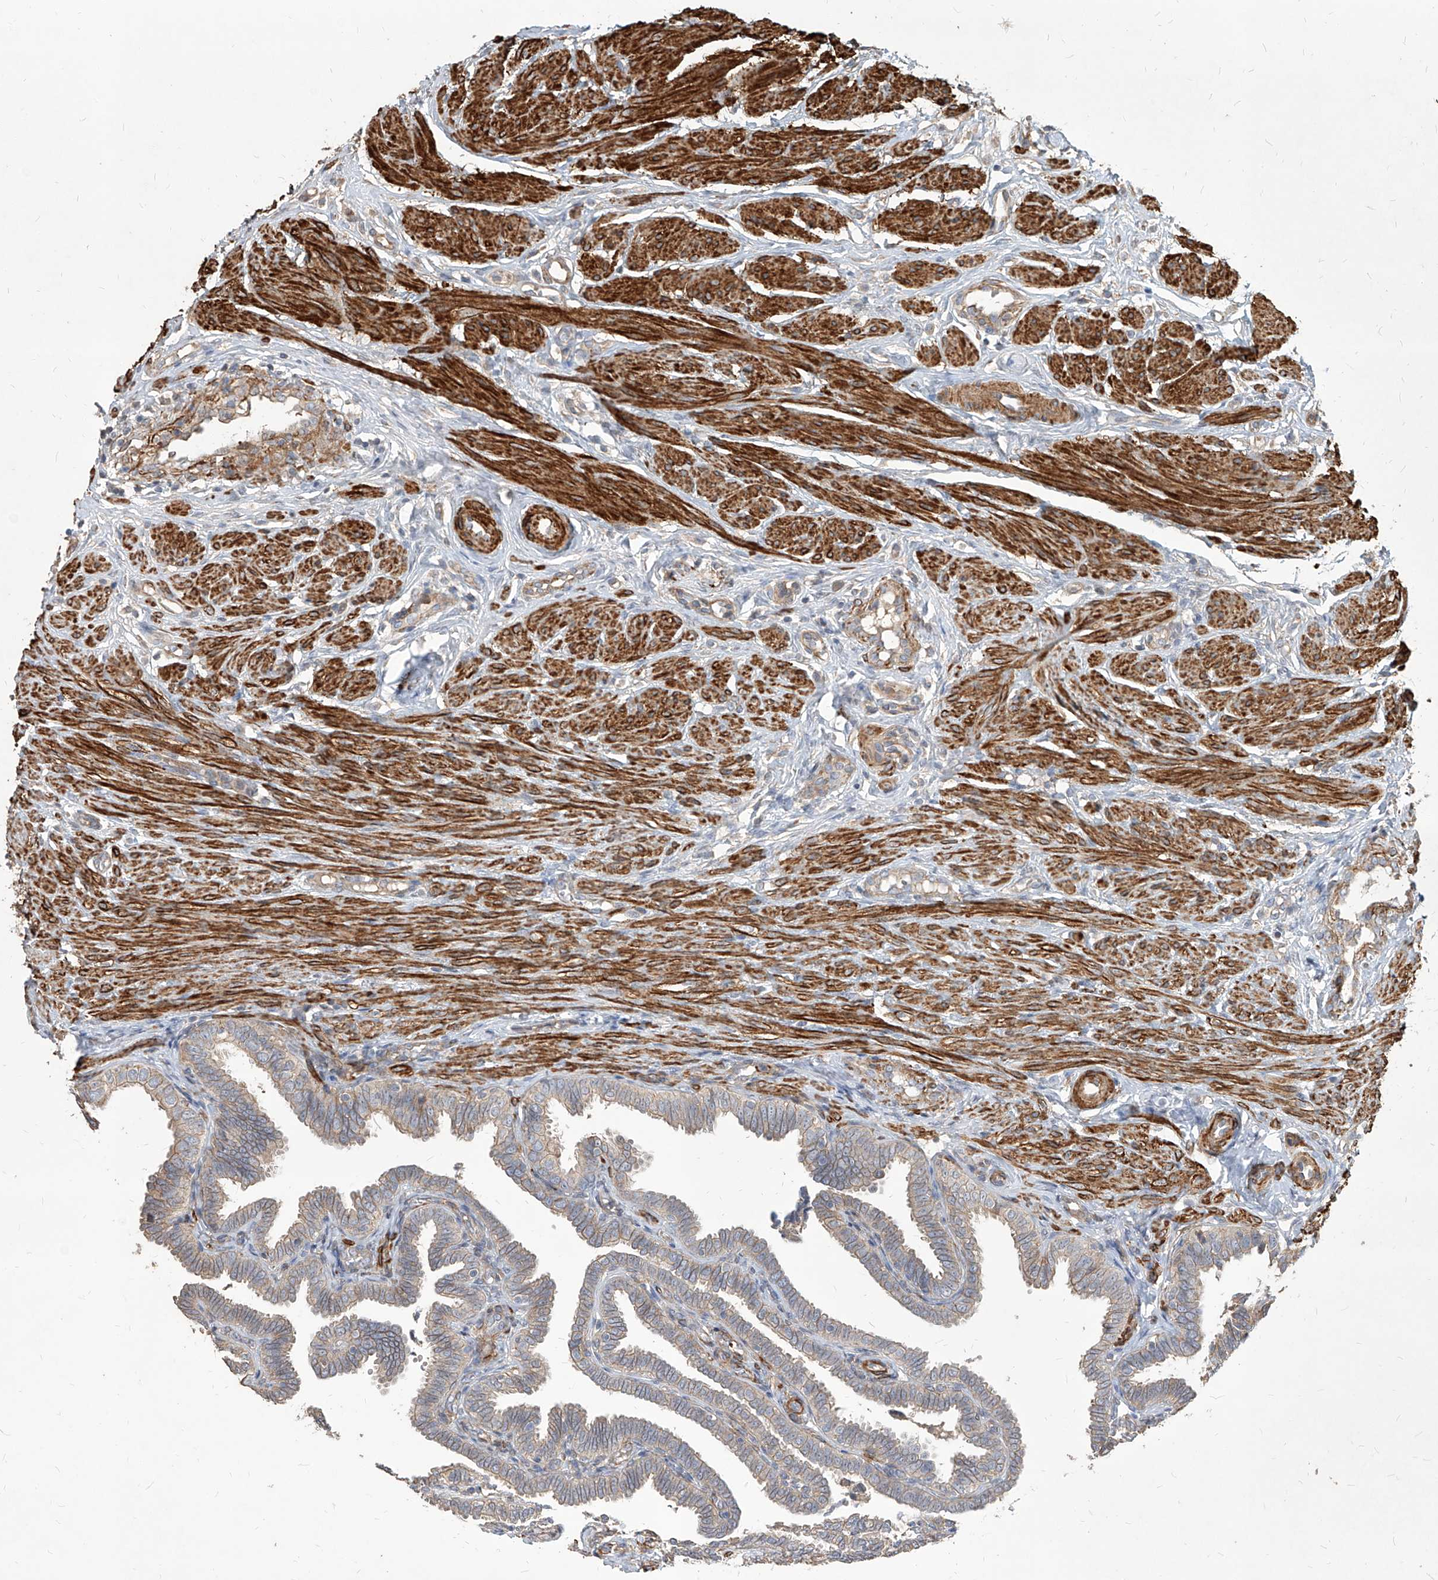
{"staining": {"intensity": "moderate", "quantity": "25%-75%", "location": "cytoplasmic/membranous"}, "tissue": "fallopian tube", "cell_type": "Glandular cells", "image_type": "normal", "snomed": [{"axis": "morphology", "description": "Normal tissue, NOS"}, {"axis": "topography", "description": "Fallopian tube"}], "caption": "A high-resolution histopathology image shows immunohistochemistry staining of benign fallopian tube, which reveals moderate cytoplasmic/membranous expression in about 25%-75% of glandular cells.", "gene": "FAM83B", "patient": {"sex": "female", "age": 39}}